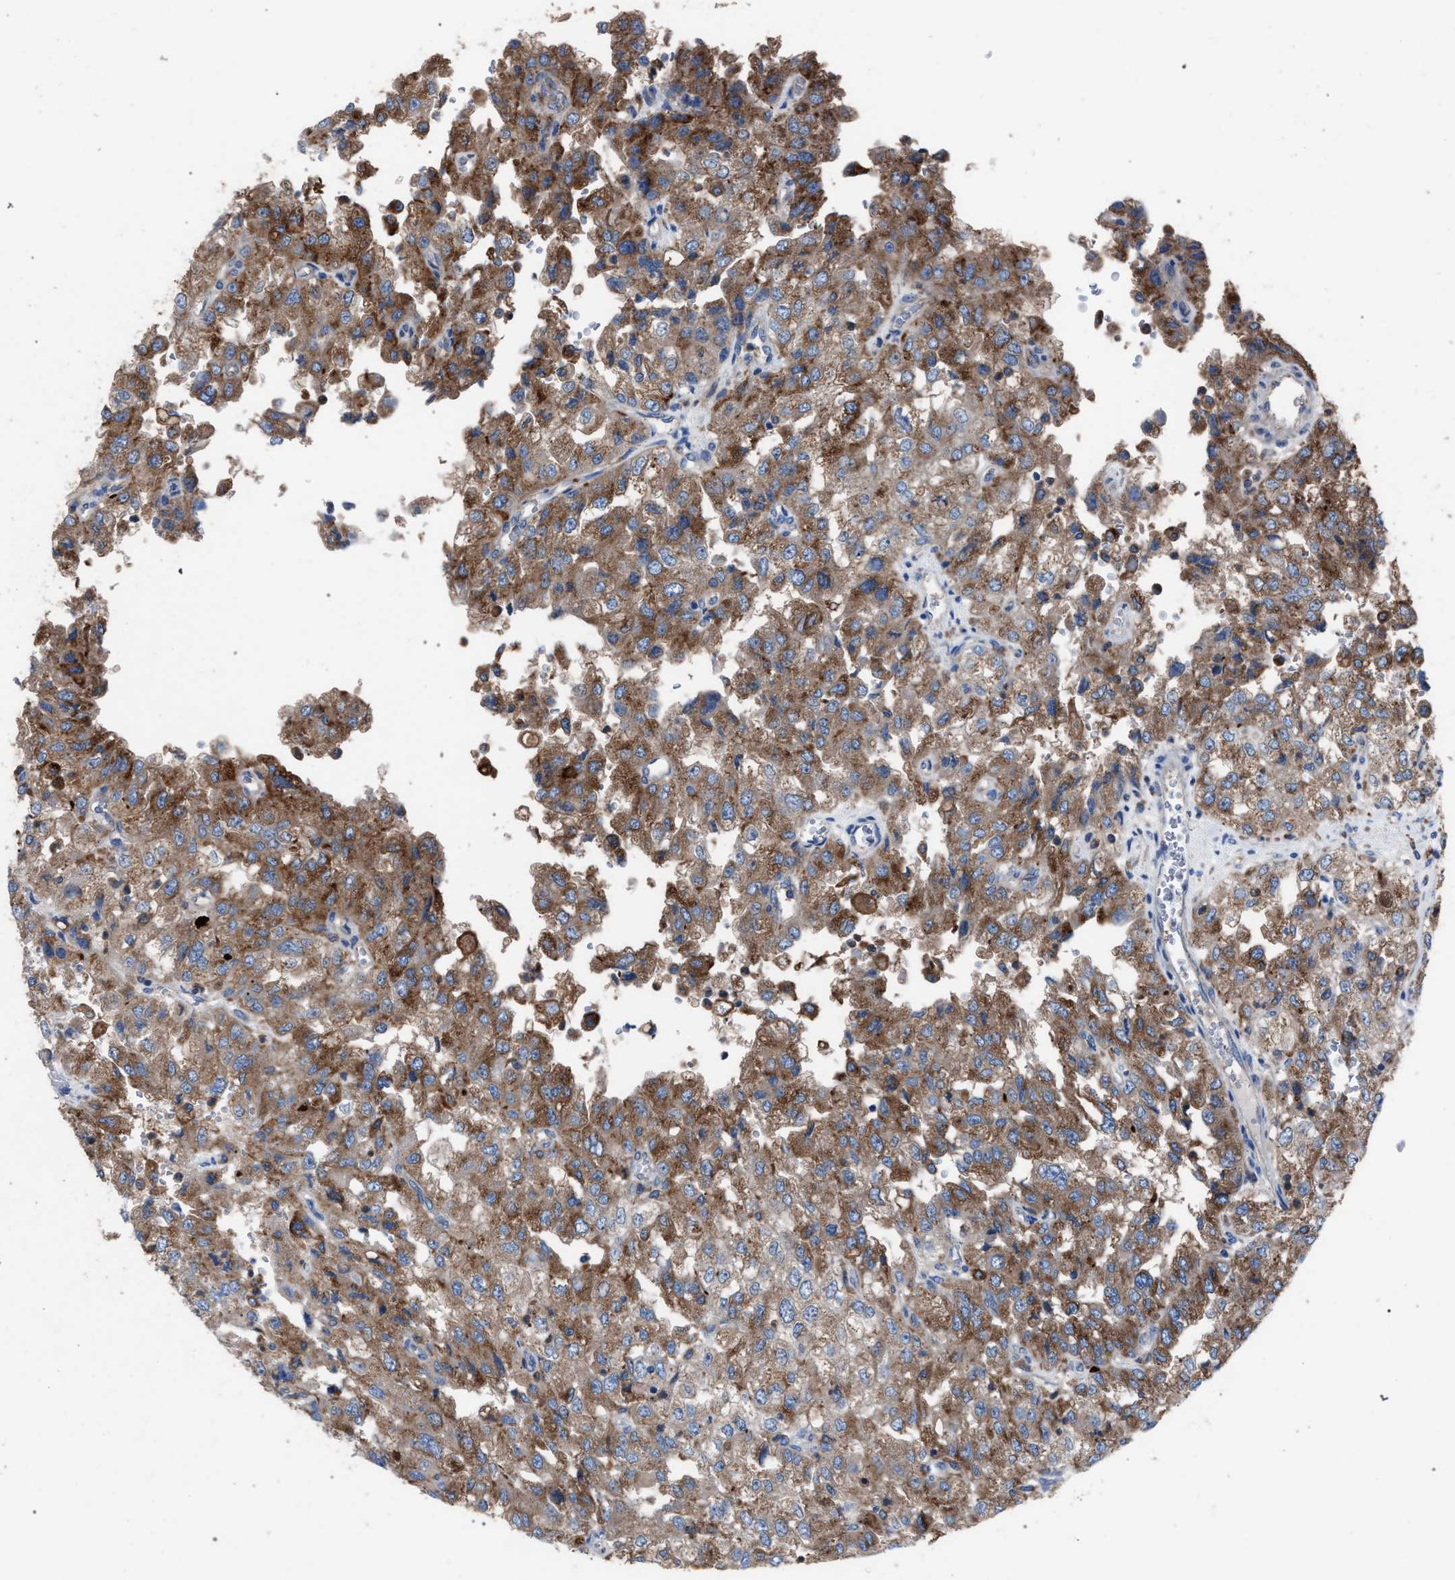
{"staining": {"intensity": "moderate", "quantity": ">75%", "location": "cytoplasmic/membranous"}, "tissue": "renal cancer", "cell_type": "Tumor cells", "image_type": "cancer", "snomed": [{"axis": "morphology", "description": "Adenocarcinoma, NOS"}, {"axis": "topography", "description": "Kidney"}], "caption": "A high-resolution image shows immunohistochemistry staining of renal cancer, which shows moderate cytoplasmic/membranous staining in approximately >75% of tumor cells.", "gene": "ATP6V0A1", "patient": {"sex": "female", "age": 54}}